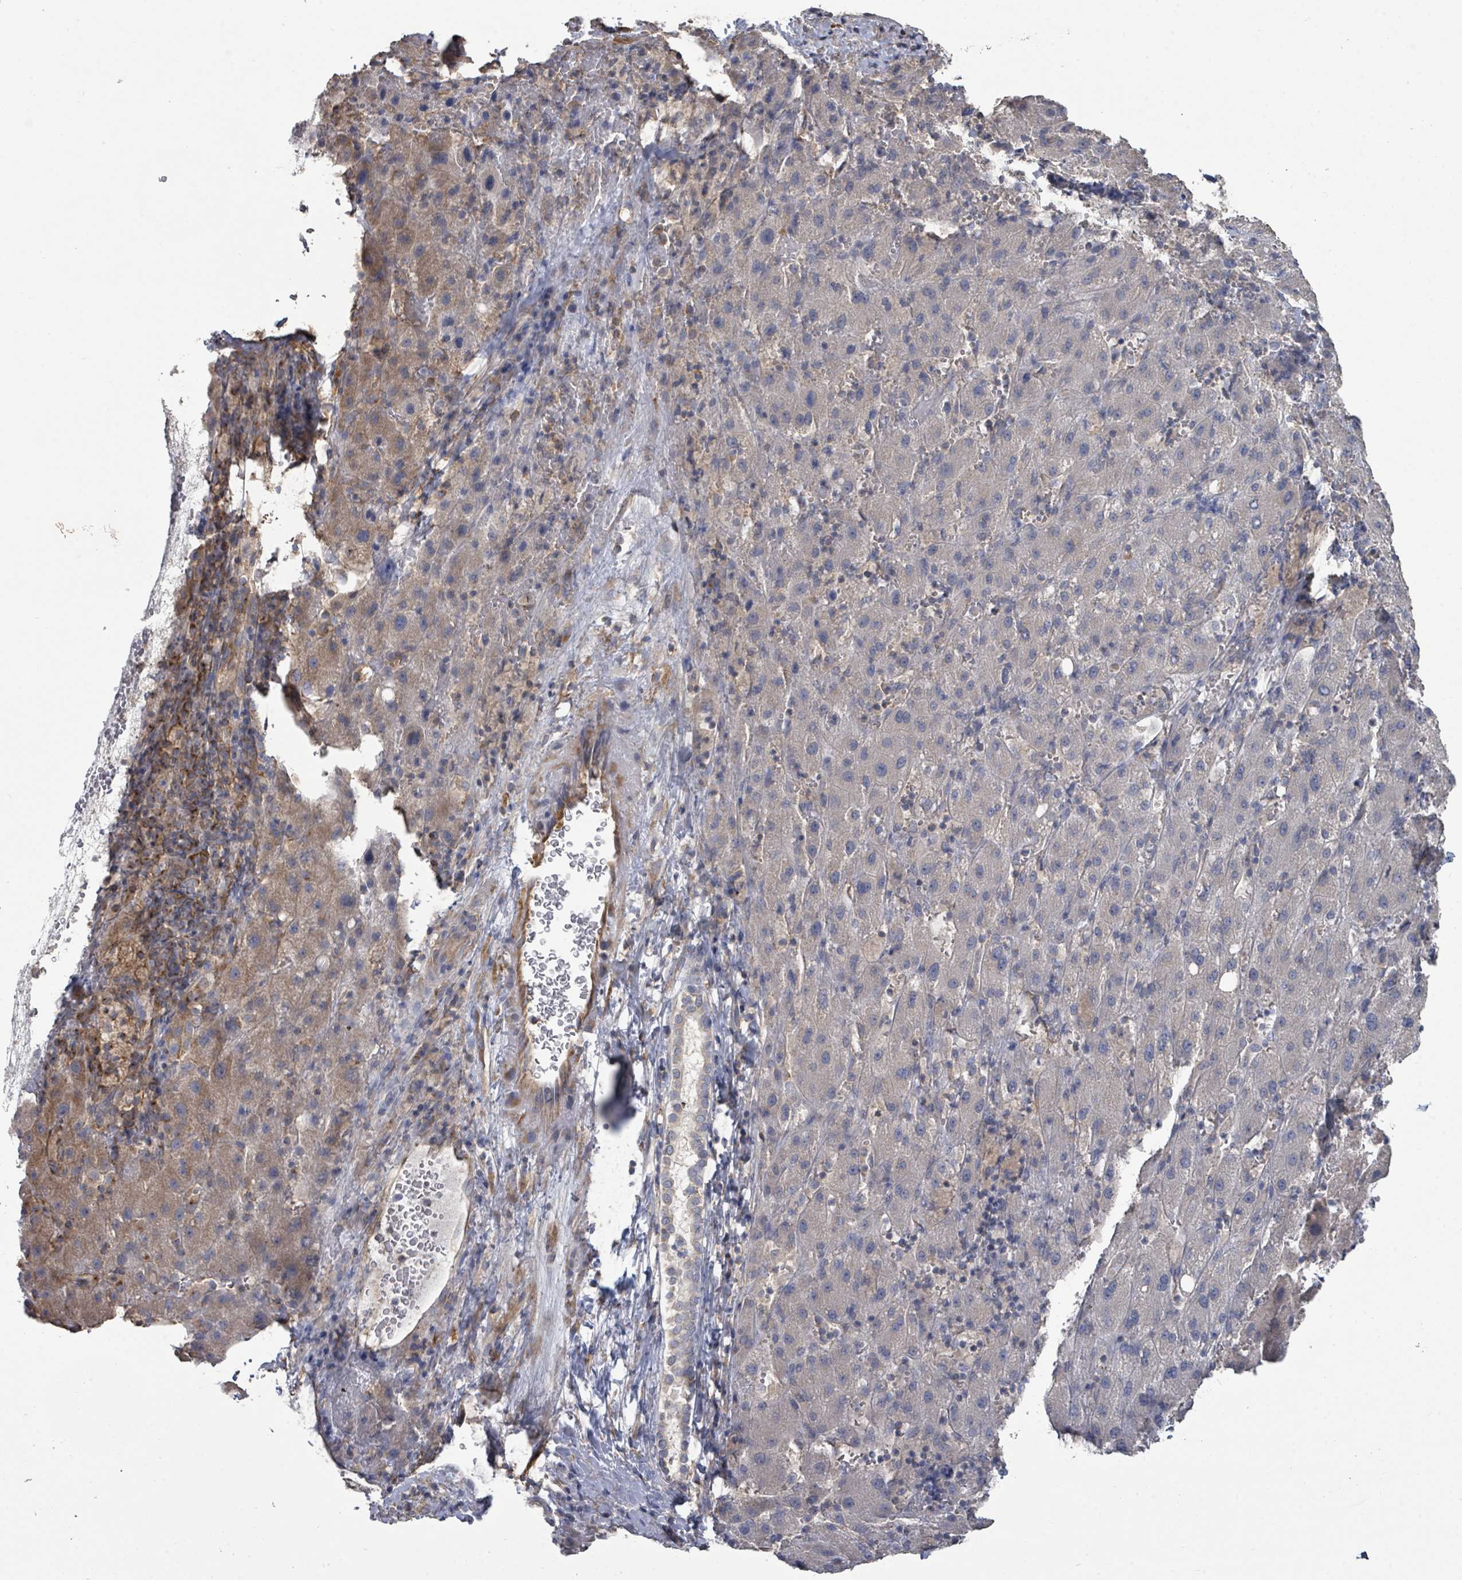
{"staining": {"intensity": "weak", "quantity": "<25%", "location": "cytoplasmic/membranous"}, "tissue": "liver cancer", "cell_type": "Tumor cells", "image_type": "cancer", "snomed": [{"axis": "morphology", "description": "Carcinoma, Hepatocellular, NOS"}, {"axis": "topography", "description": "Liver"}], "caption": "IHC of human liver cancer (hepatocellular carcinoma) displays no positivity in tumor cells. (DAB IHC, high magnification).", "gene": "SLC9A7", "patient": {"sex": "female", "age": 58}}